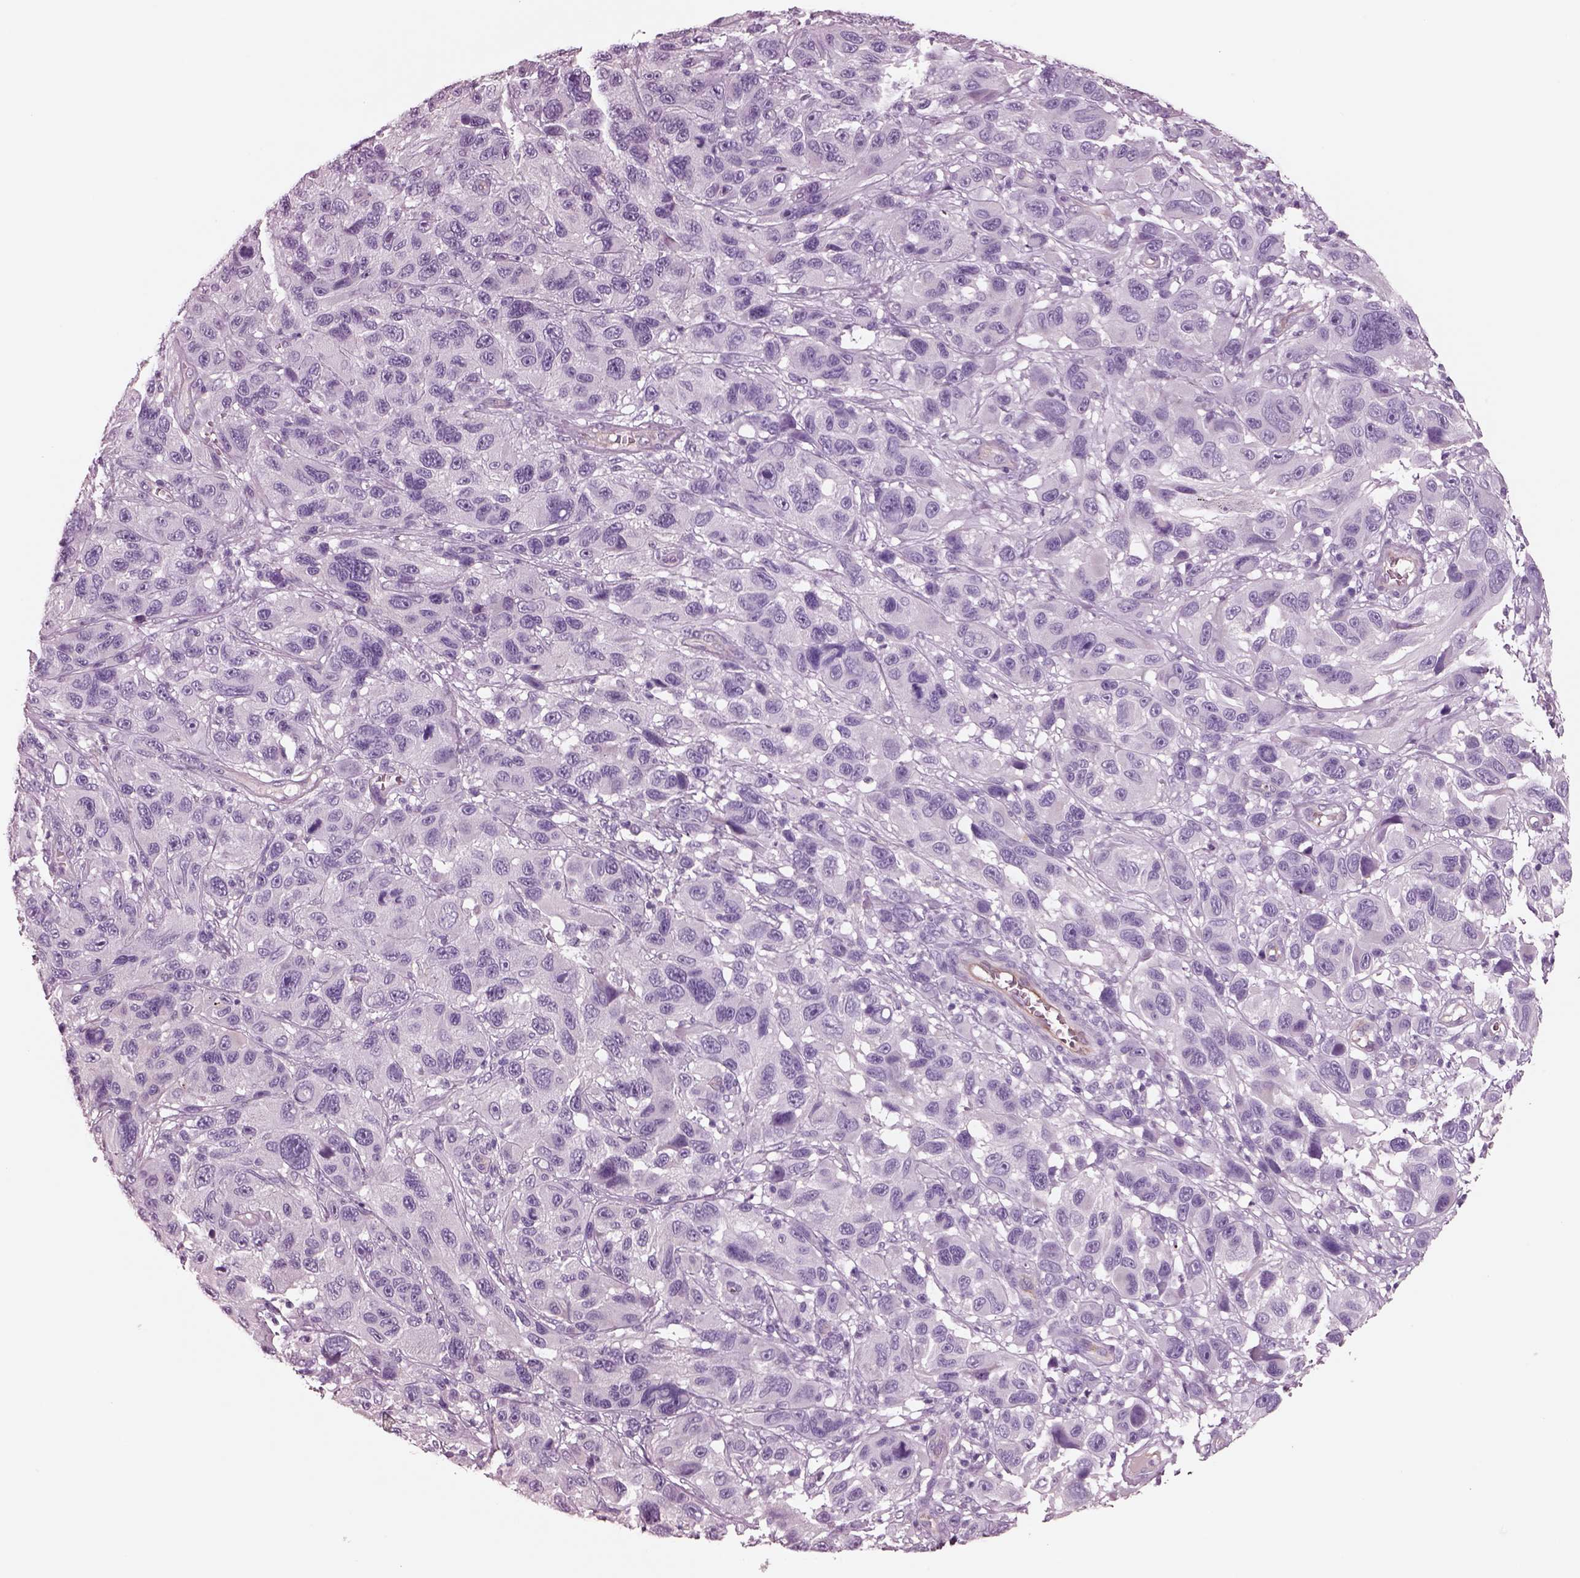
{"staining": {"intensity": "negative", "quantity": "none", "location": "none"}, "tissue": "melanoma", "cell_type": "Tumor cells", "image_type": "cancer", "snomed": [{"axis": "morphology", "description": "Malignant melanoma, NOS"}, {"axis": "topography", "description": "Skin"}], "caption": "Tumor cells show no significant staining in malignant melanoma.", "gene": "IGLL1", "patient": {"sex": "male", "age": 53}}